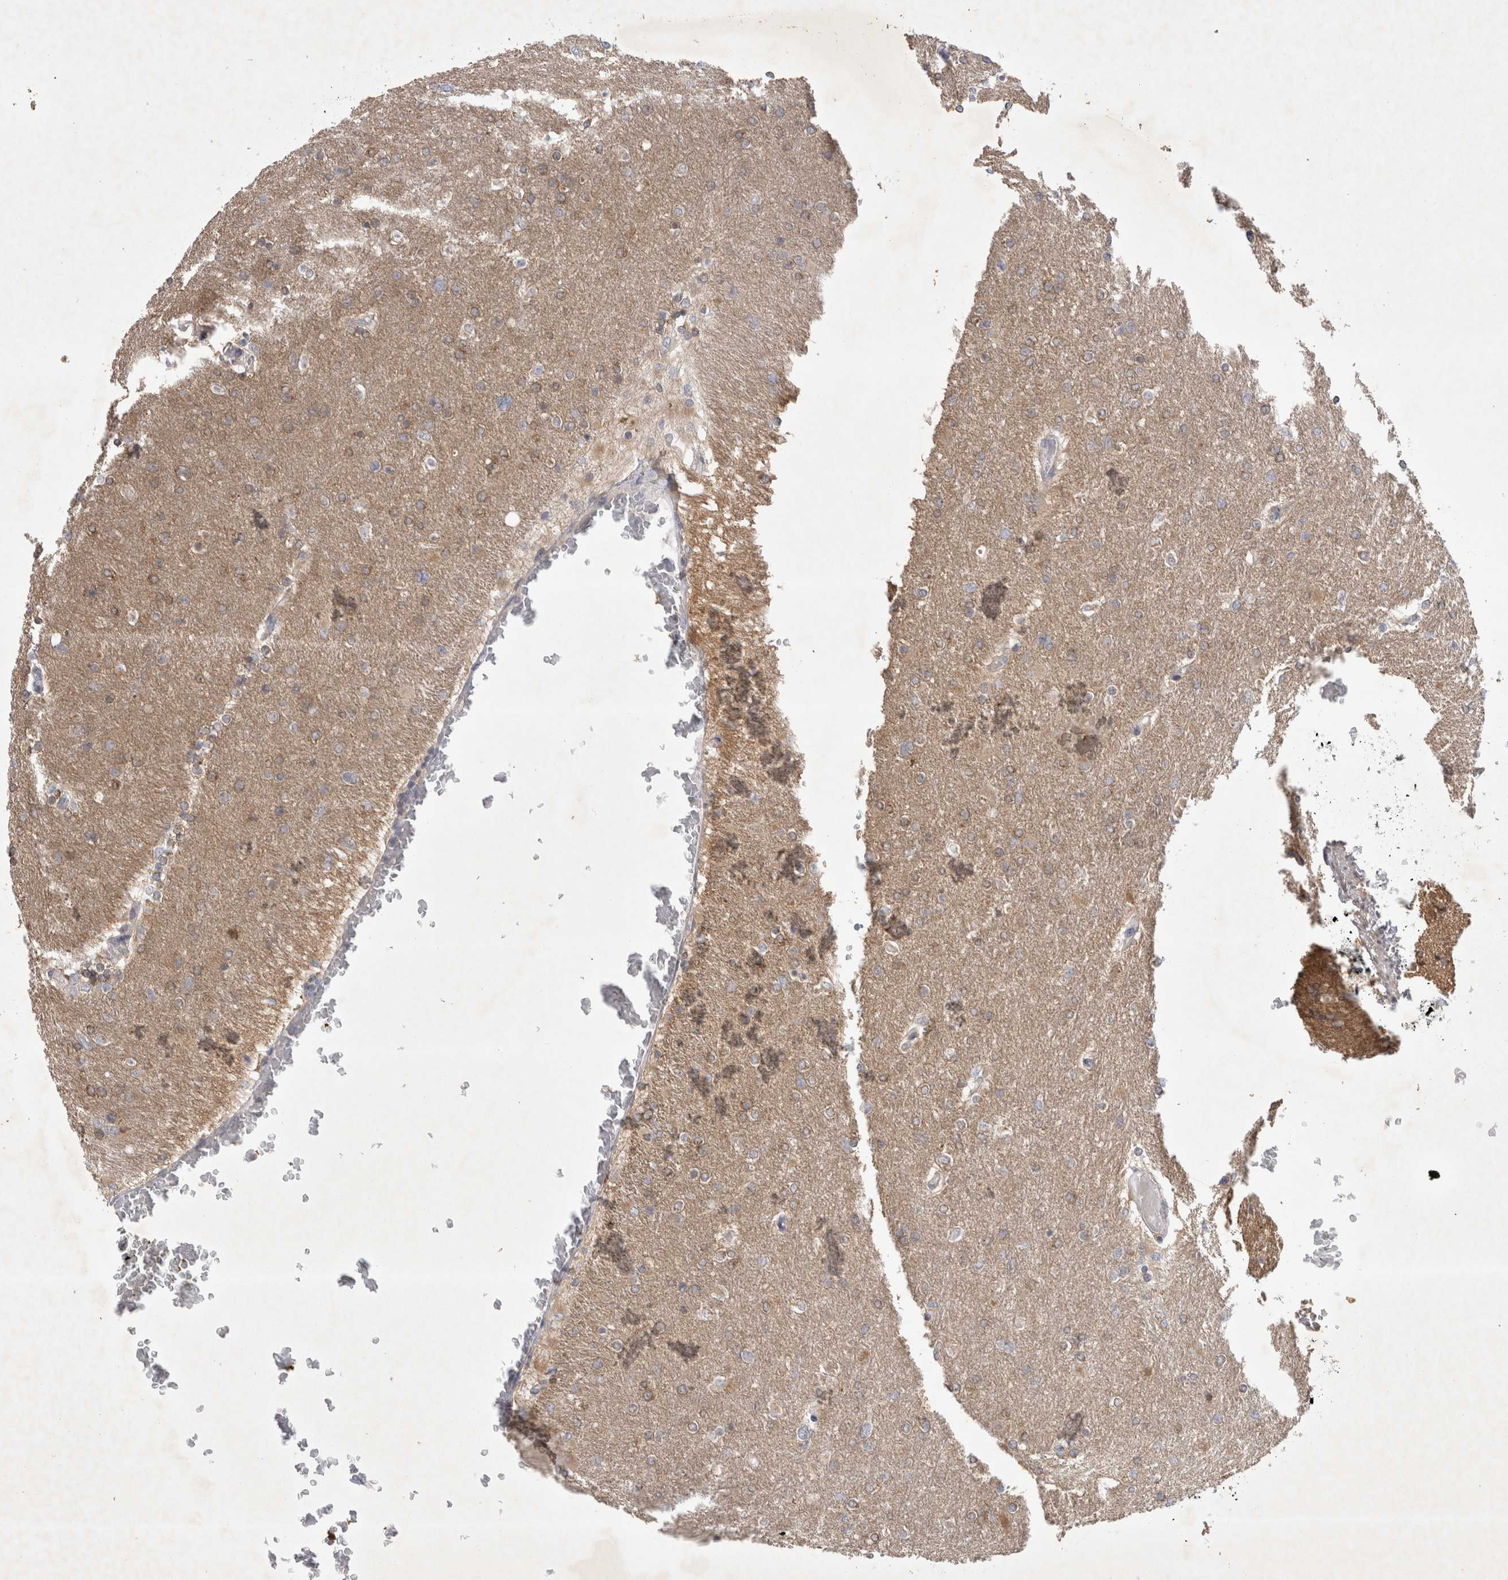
{"staining": {"intensity": "weak", "quantity": "25%-75%", "location": "cytoplasmic/membranous"}, "tissue": "glioma", "cell_type": "Tumor cells", "image_type": "cancer", "snomed": [{"axis": "morphology", "description": "Glioma, malignant, High grade"}, {"axis": "topography", "description": "Cerebral cortex"}], "caption": "High-grade glioma (malignant) stained for a protein demonstrates weak cytoplasmic/membranous positivity in tumor cells.", "gene": "SRD5A3", "patient": {"sex": "female", "age": 36}}